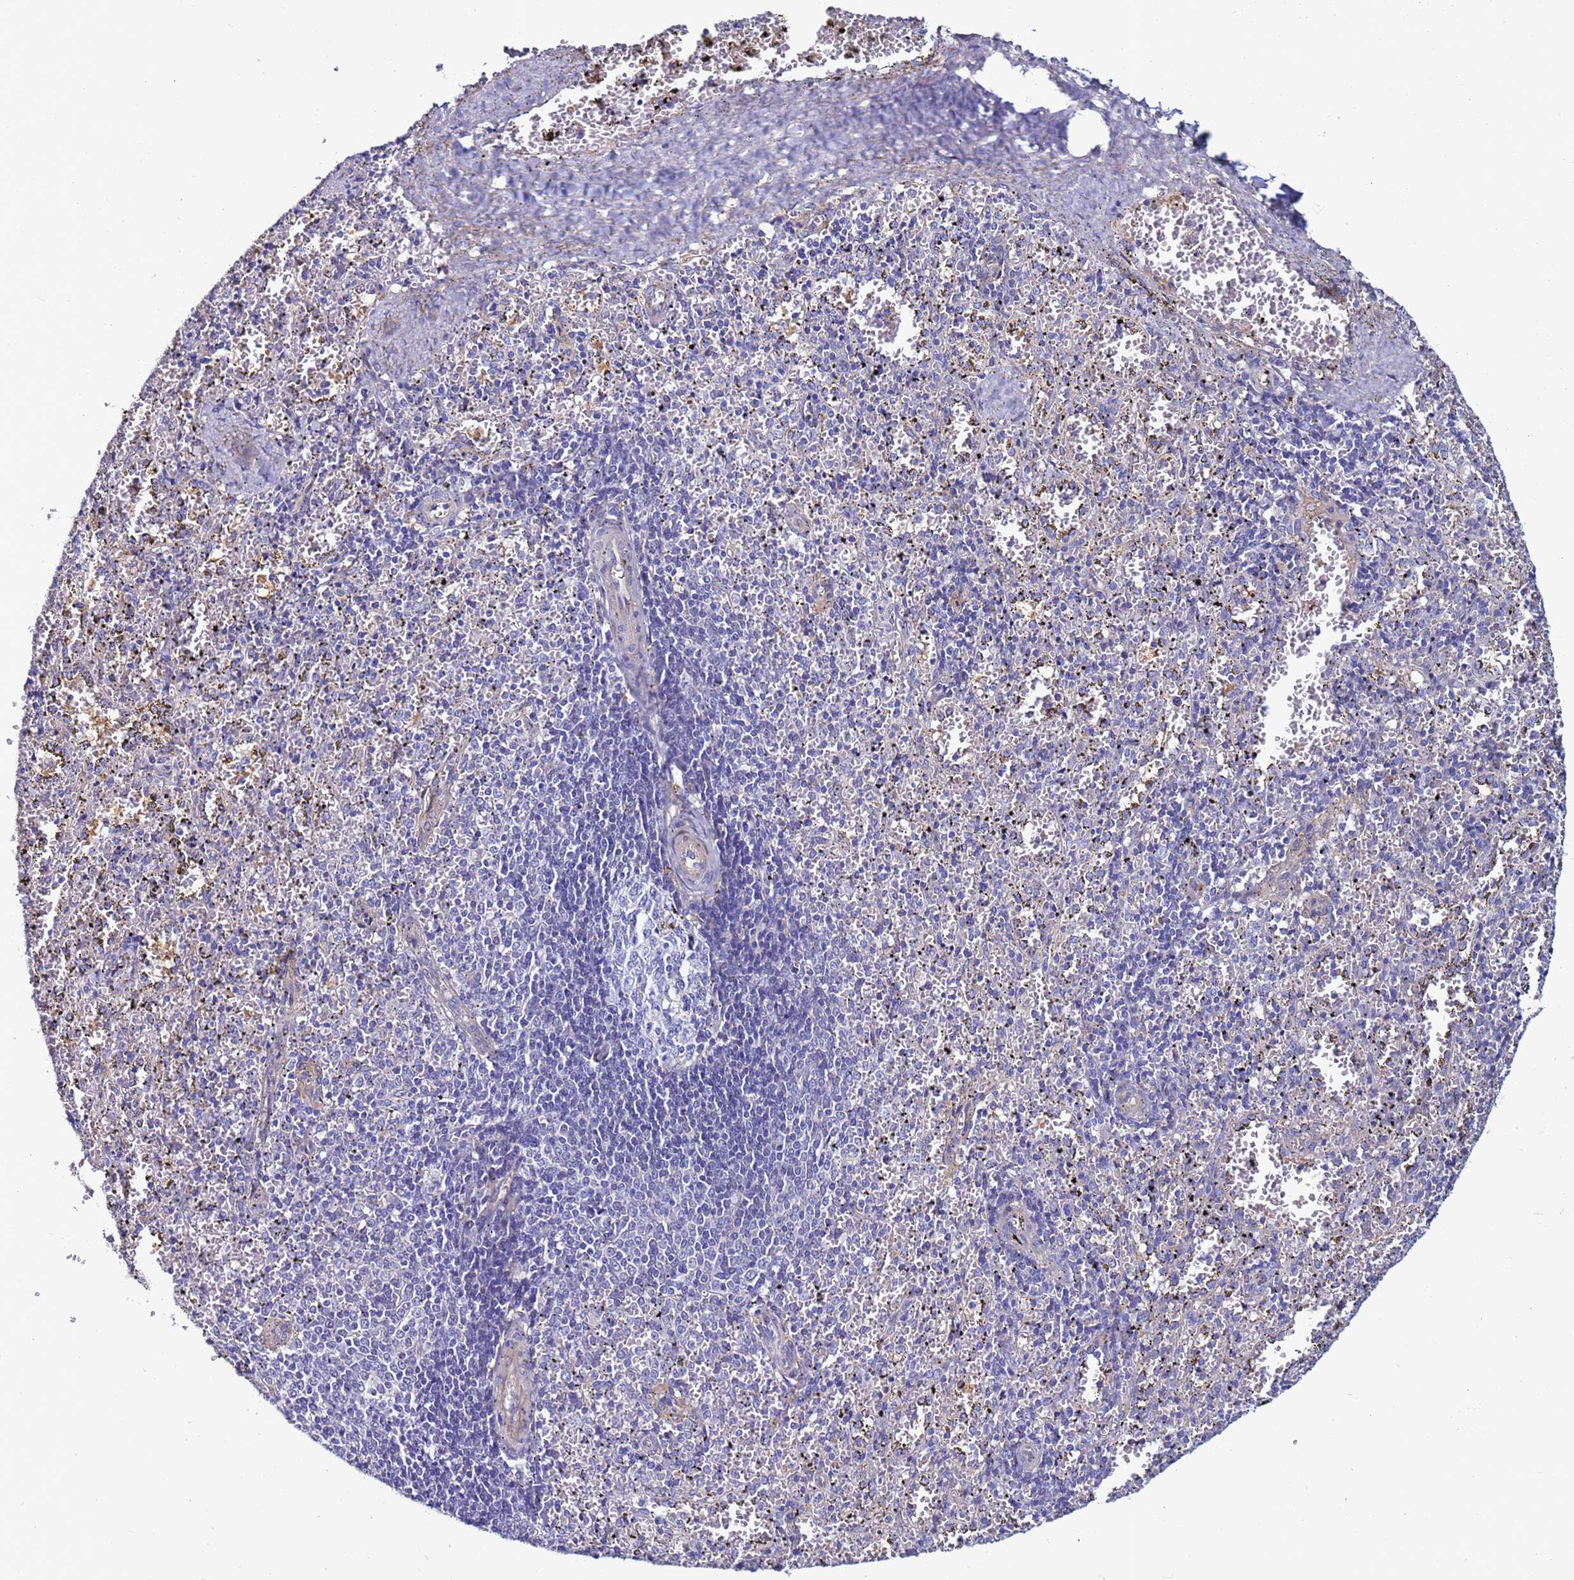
{"staining": {"intensity": "negative", "quantity": "none", "location": "none"}, "tissue": "spleen", "cell_type": "Cells in red pulp", "image_type": "normal", "snomed": [{"axis": "morphology", "description": "Normal tissue, NOS"}, {"axis": "topography", "description": "Spleen"}], "caption": "A micrograph of human spleen is negative for staining in cells in red pulp. The staining was performed using DAB to visualize the protein expression in brown, while the nuclei were stained in blue with hematoxylin (Magnification: 20x).", "gene": "C8G", "patient": {"sex": "male", "age": 11}}